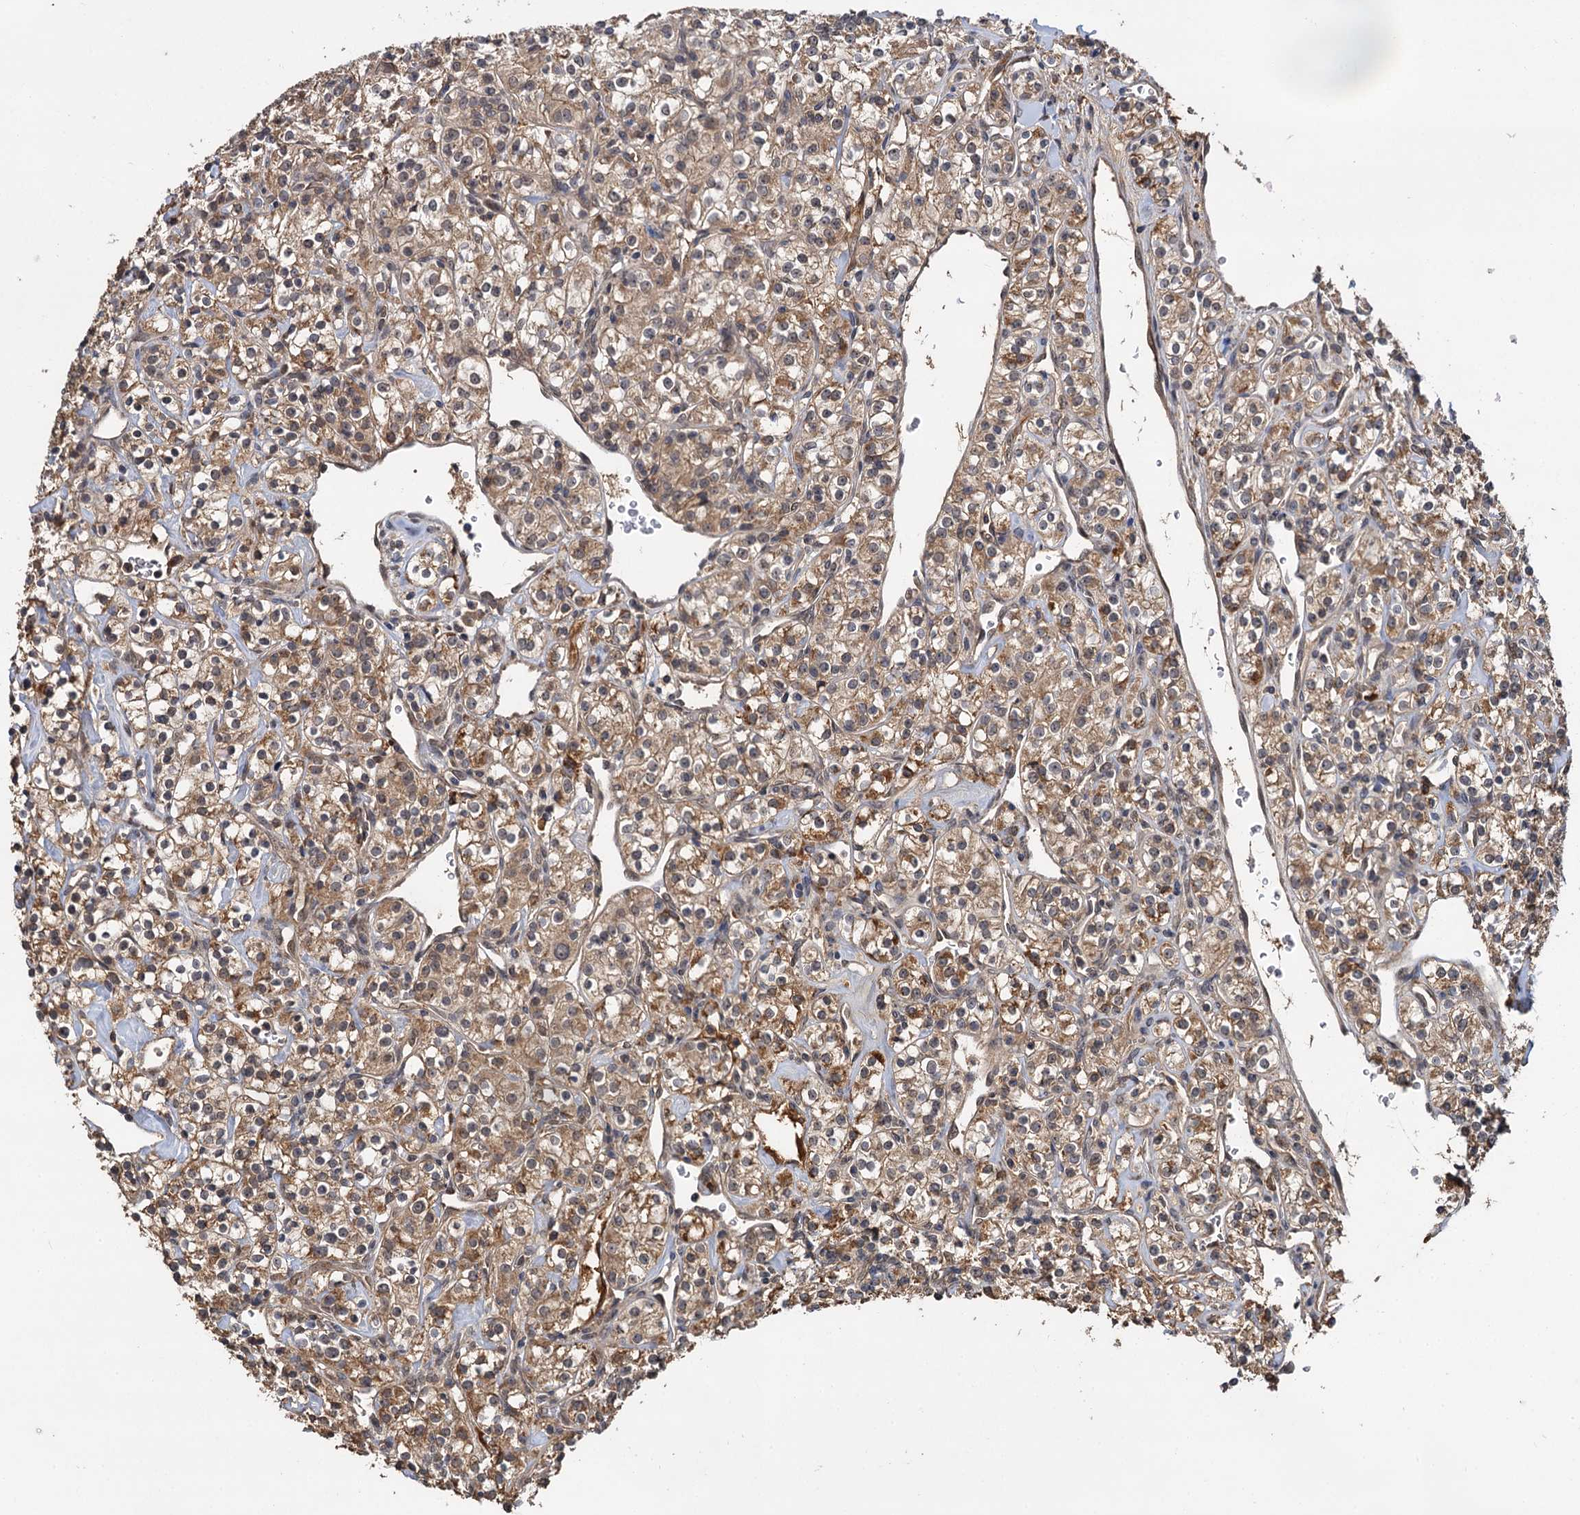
{"staining": {"intensity": "moderate", "quantity": ">75%", "location": "cytoplasmic/membranous"}, "tissue": "renal cancer", "cell_type": "Tumor cells", "image_type": "cancer", "snomed": [{"axis": "morphology", "description": "Adenocarcinoma, NOS"}, {"axis": "topography", "description": "Kidney"}], "caption": "Renal cancer stained with immunohistochemistry exhibits moderate cytoplasmic/membranous expression in about >75% of tumor cells.", "gene": "MBD6", "patient": {"sex": "male", "age": 77}}